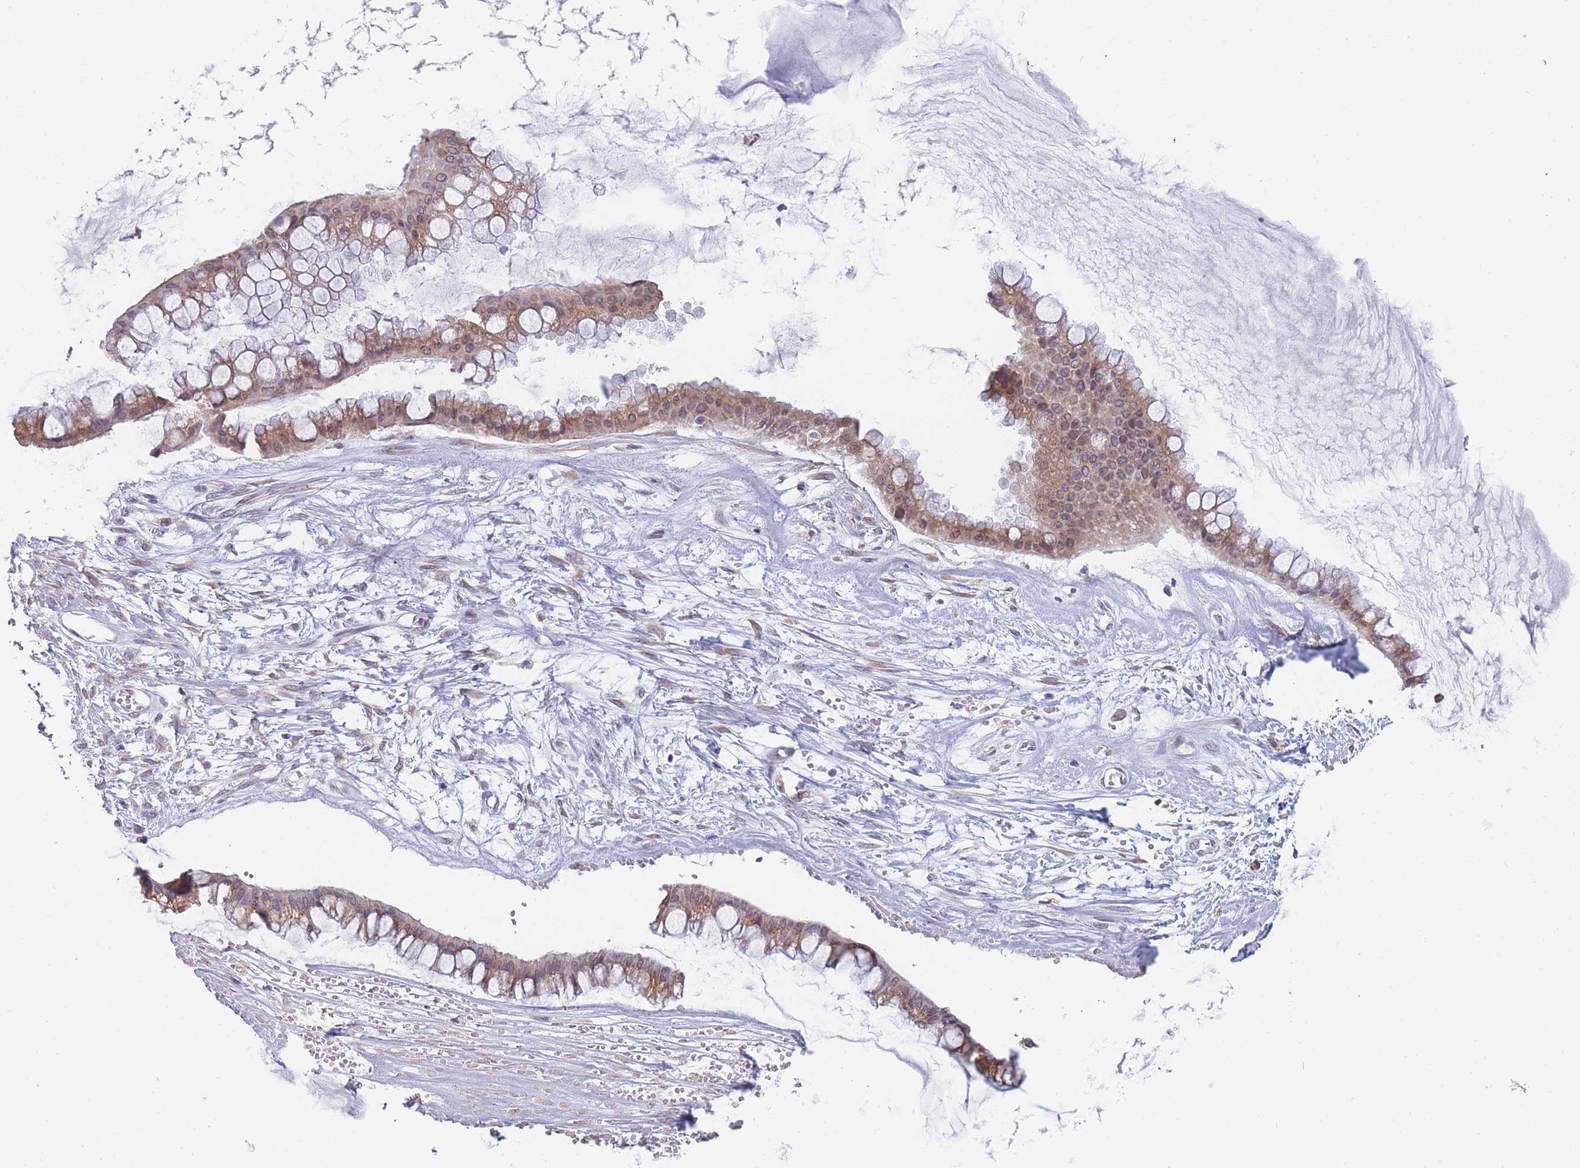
{"staining": {"intensity": "moderate", "quantity": ">75%", "location": "cytoplasmic/membranous"}, "tissue": "ovarian cancer", "cell_type": "Tumor cells", "image_type": "cancer", "snomed": [{"axis": "morphology", "description": "Cystadenocarcinoma, mucinous, NOS"}, {"axis": "topography", "description": "Ovary"}], "caption": "Immunohistochemical staining of human ovarian mucinous cystadenocarcinoma demonstrates moderate cytoplasmic/membranous protein expression in approximately >75% of tumor cells.", "gene": "TMED10", "patient": {"sex": "female", "age": 73}}